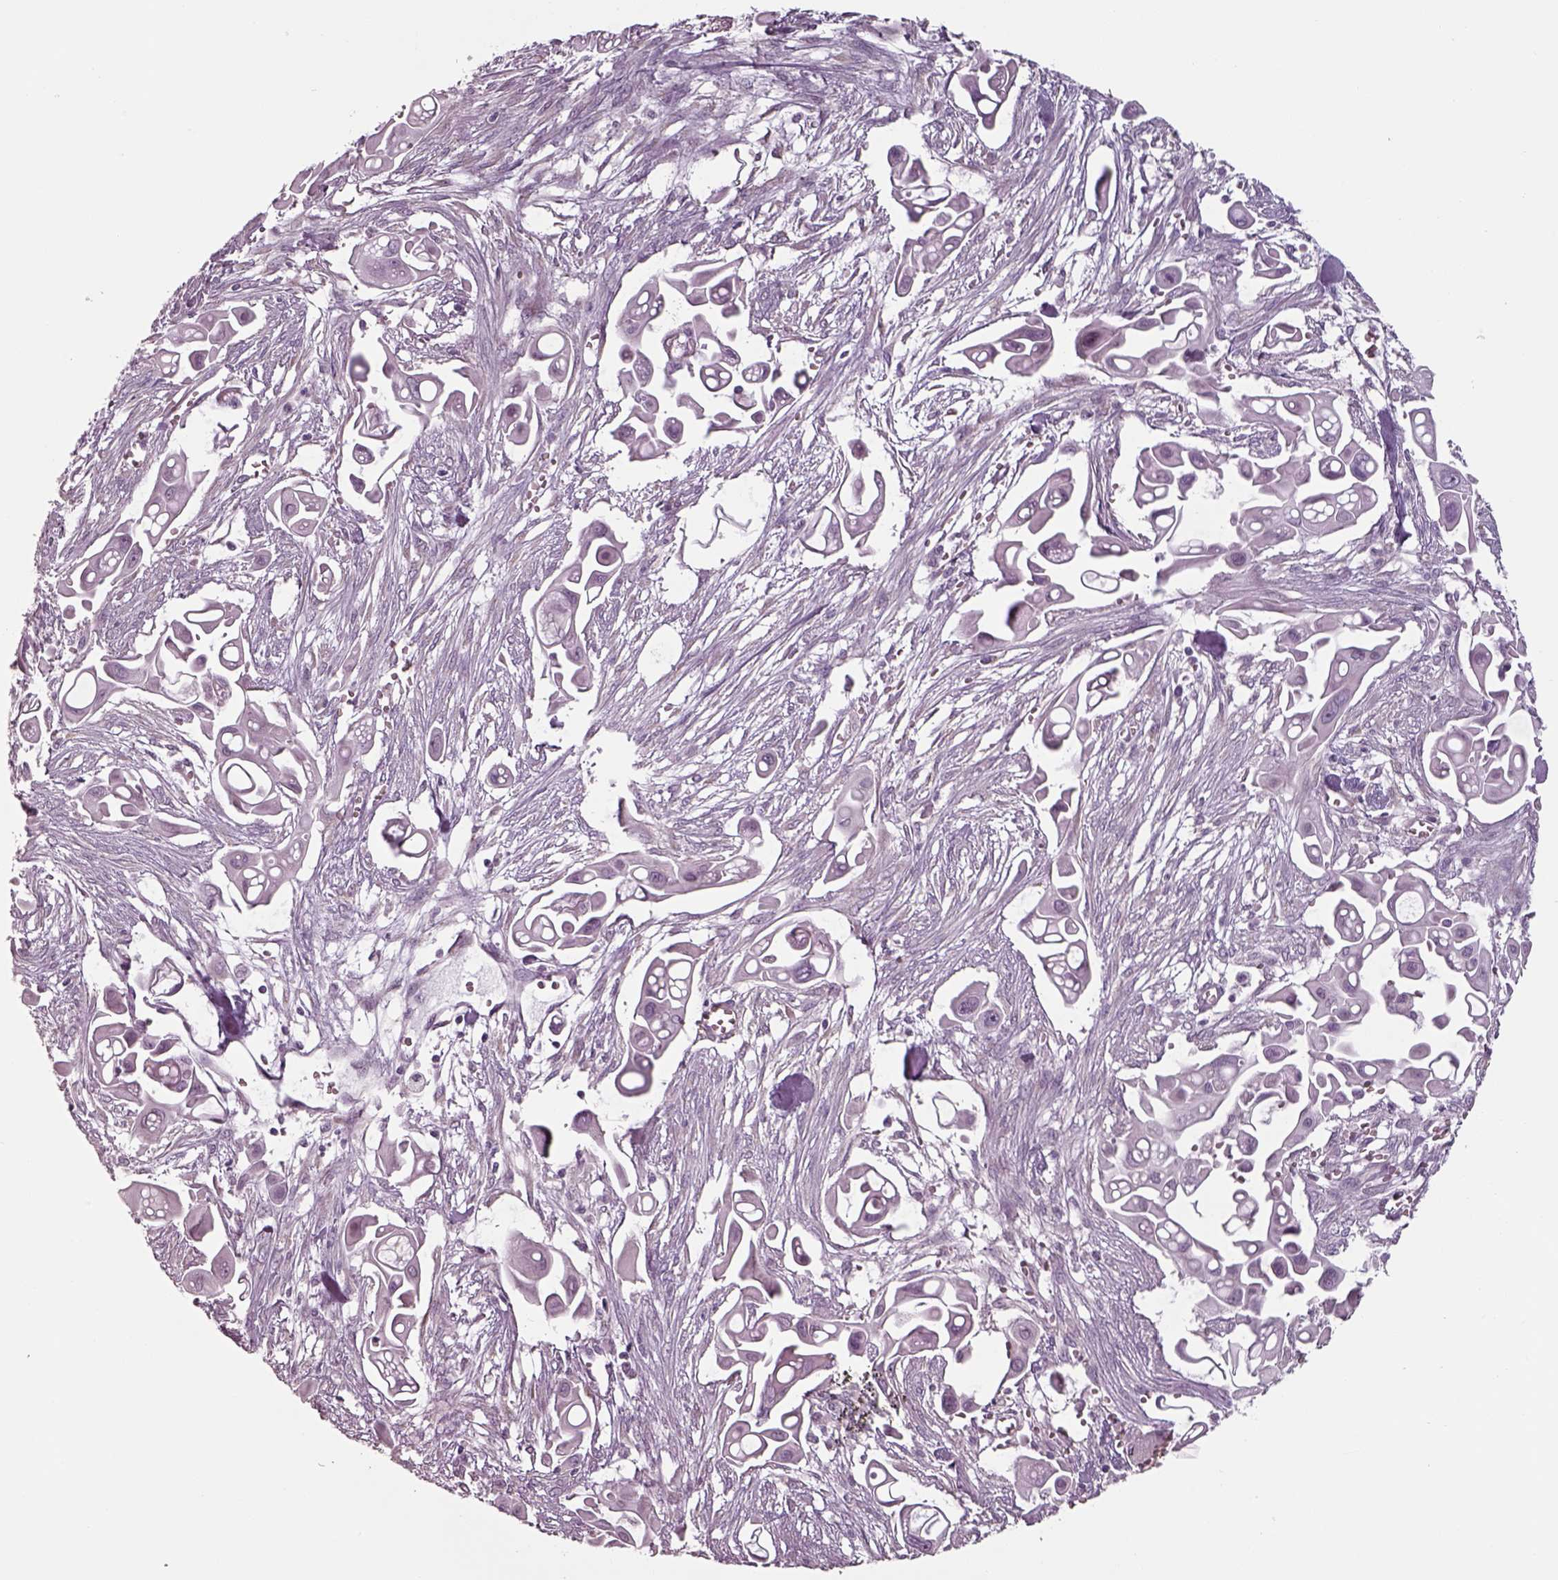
{"staining": {"intensity": "negative", "quantity": "none", "location": "none"}, "tissue": "pancreatic cancer", "cell_type": "Tumor cells", "image_type": "cancer", "snomed": [{"axis": "morphology", "description": "Adenocarcinoma, NOS"}, {"axis": "topography", "description": "Pancreas"}], "caption": "Pancreatic cancer was stained to show a protein in brown. There is no significant expression in tumor cells. (Brightfield microscopy of DAB IHC at high magnification).", "gene": "SEPTIN14", "patient": {"sex": "male", "age": 50}}